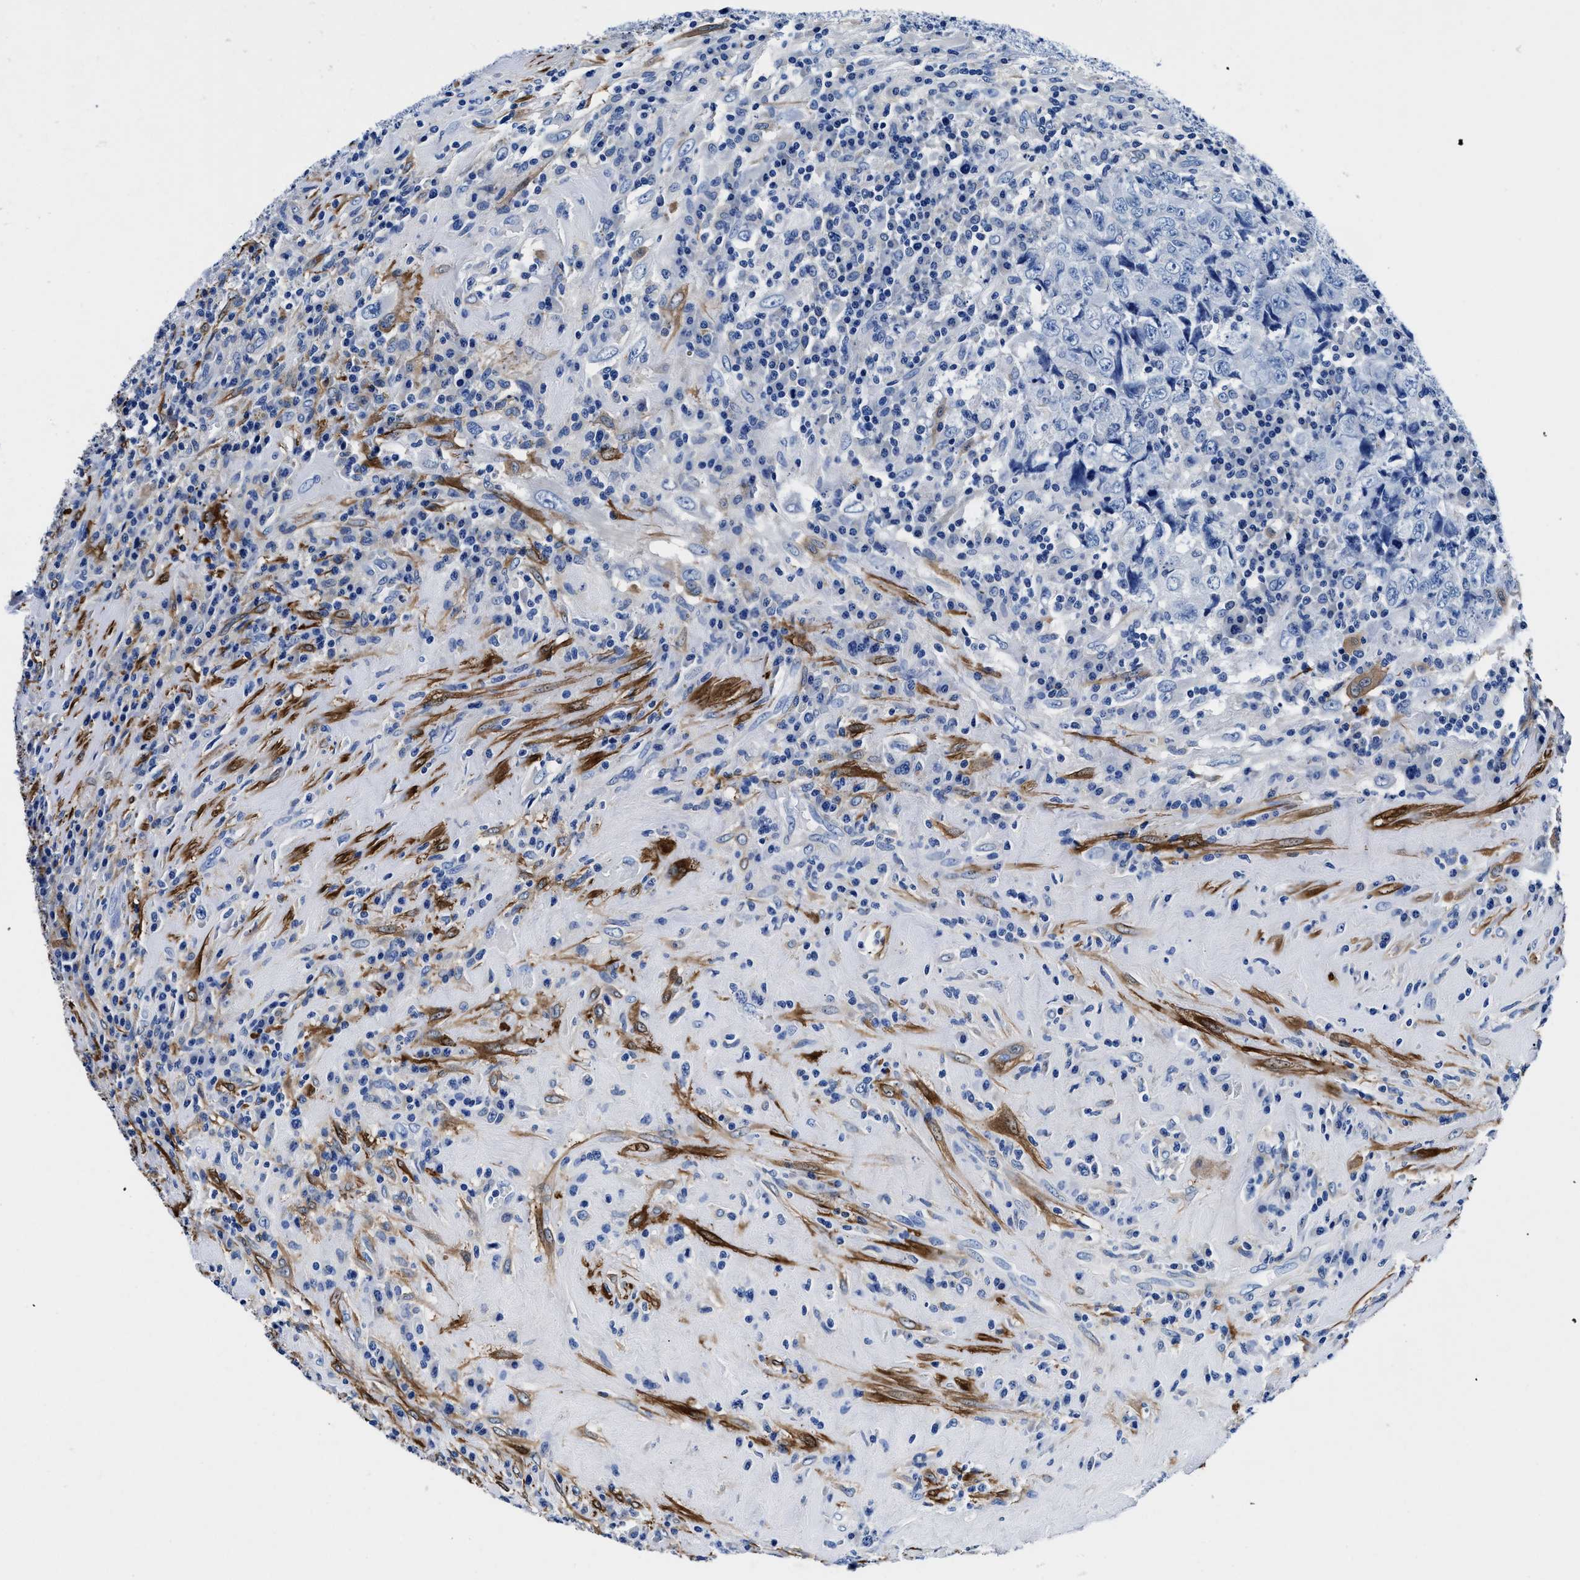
{"staining": {"intensity": "negative", "quantity": "none", "location": "none"}, "tissue": "testis cancer", "cell_type": "Tumor cells", "image_type": "cancer", "snomed": [{"axis": "morphology", "description": "Necrosis, NOS"}, {"axis": "morphology", "description": "Carcinoma, Embryonal, NOS"}, {"axis": "topography", "description": "Testis"}], "caption": "The image demonstrates no significant positivity in tumor cells of embryonal carcinoma (testis).", "gene": "TEX261", "patient": {"sex": "male", "age": 19}}